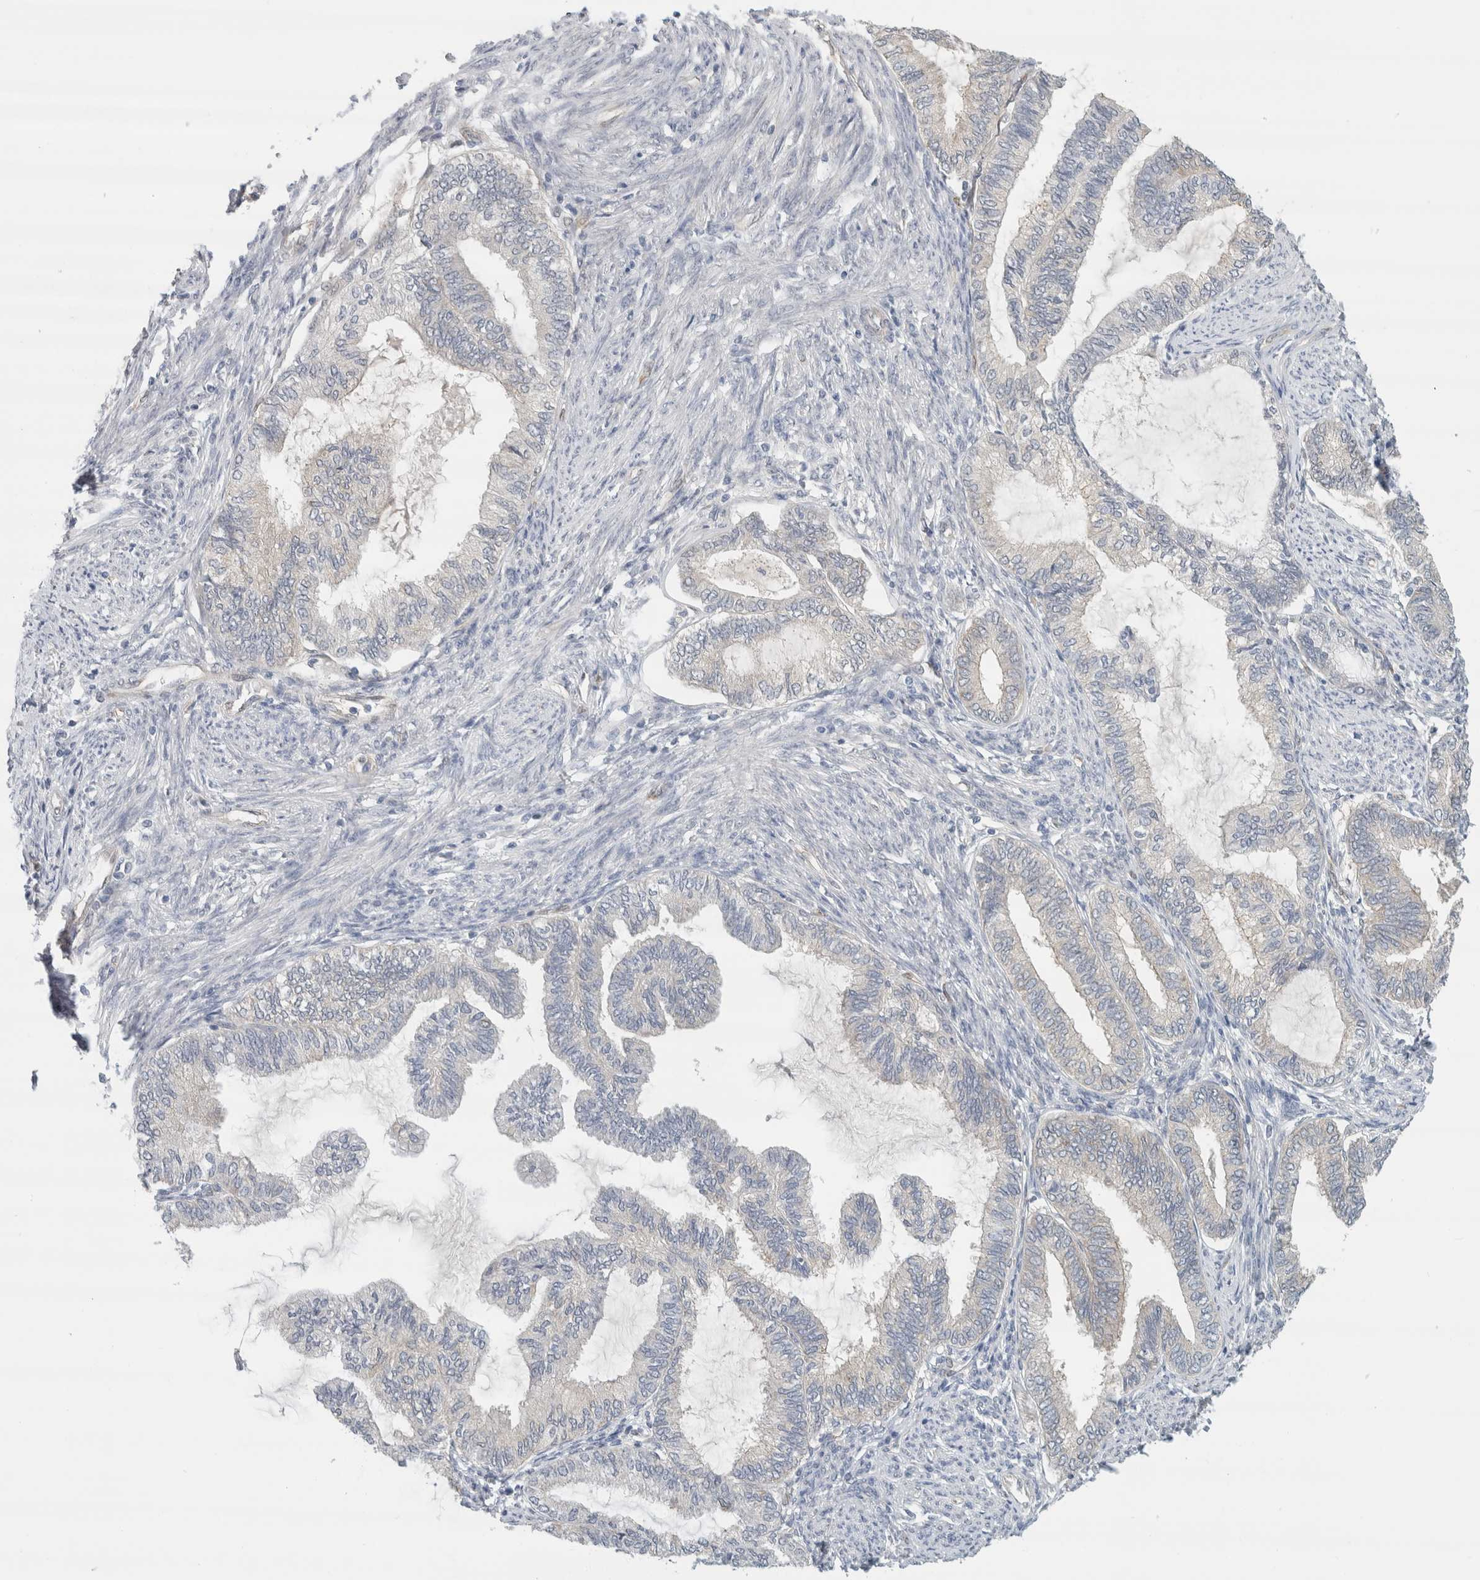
{"staining": {"intensity": "negative", "quantity": "none", "location": "none"}, "tissue": "endometrial cancer", "cell_type": "Tumor cells", "image_type": "cancer", "snomed": [{"axis": "morphology", "description": "Adenocarcinoma, NOS"}, {"axis": "topography", "description": "Endometrium"}], "caption": "Tumor cells show no significant staining in endometrial cancer (adenocarcinoma).", "gene": "EIF4G3", "patient": {"sex": "female", "age": 86}}